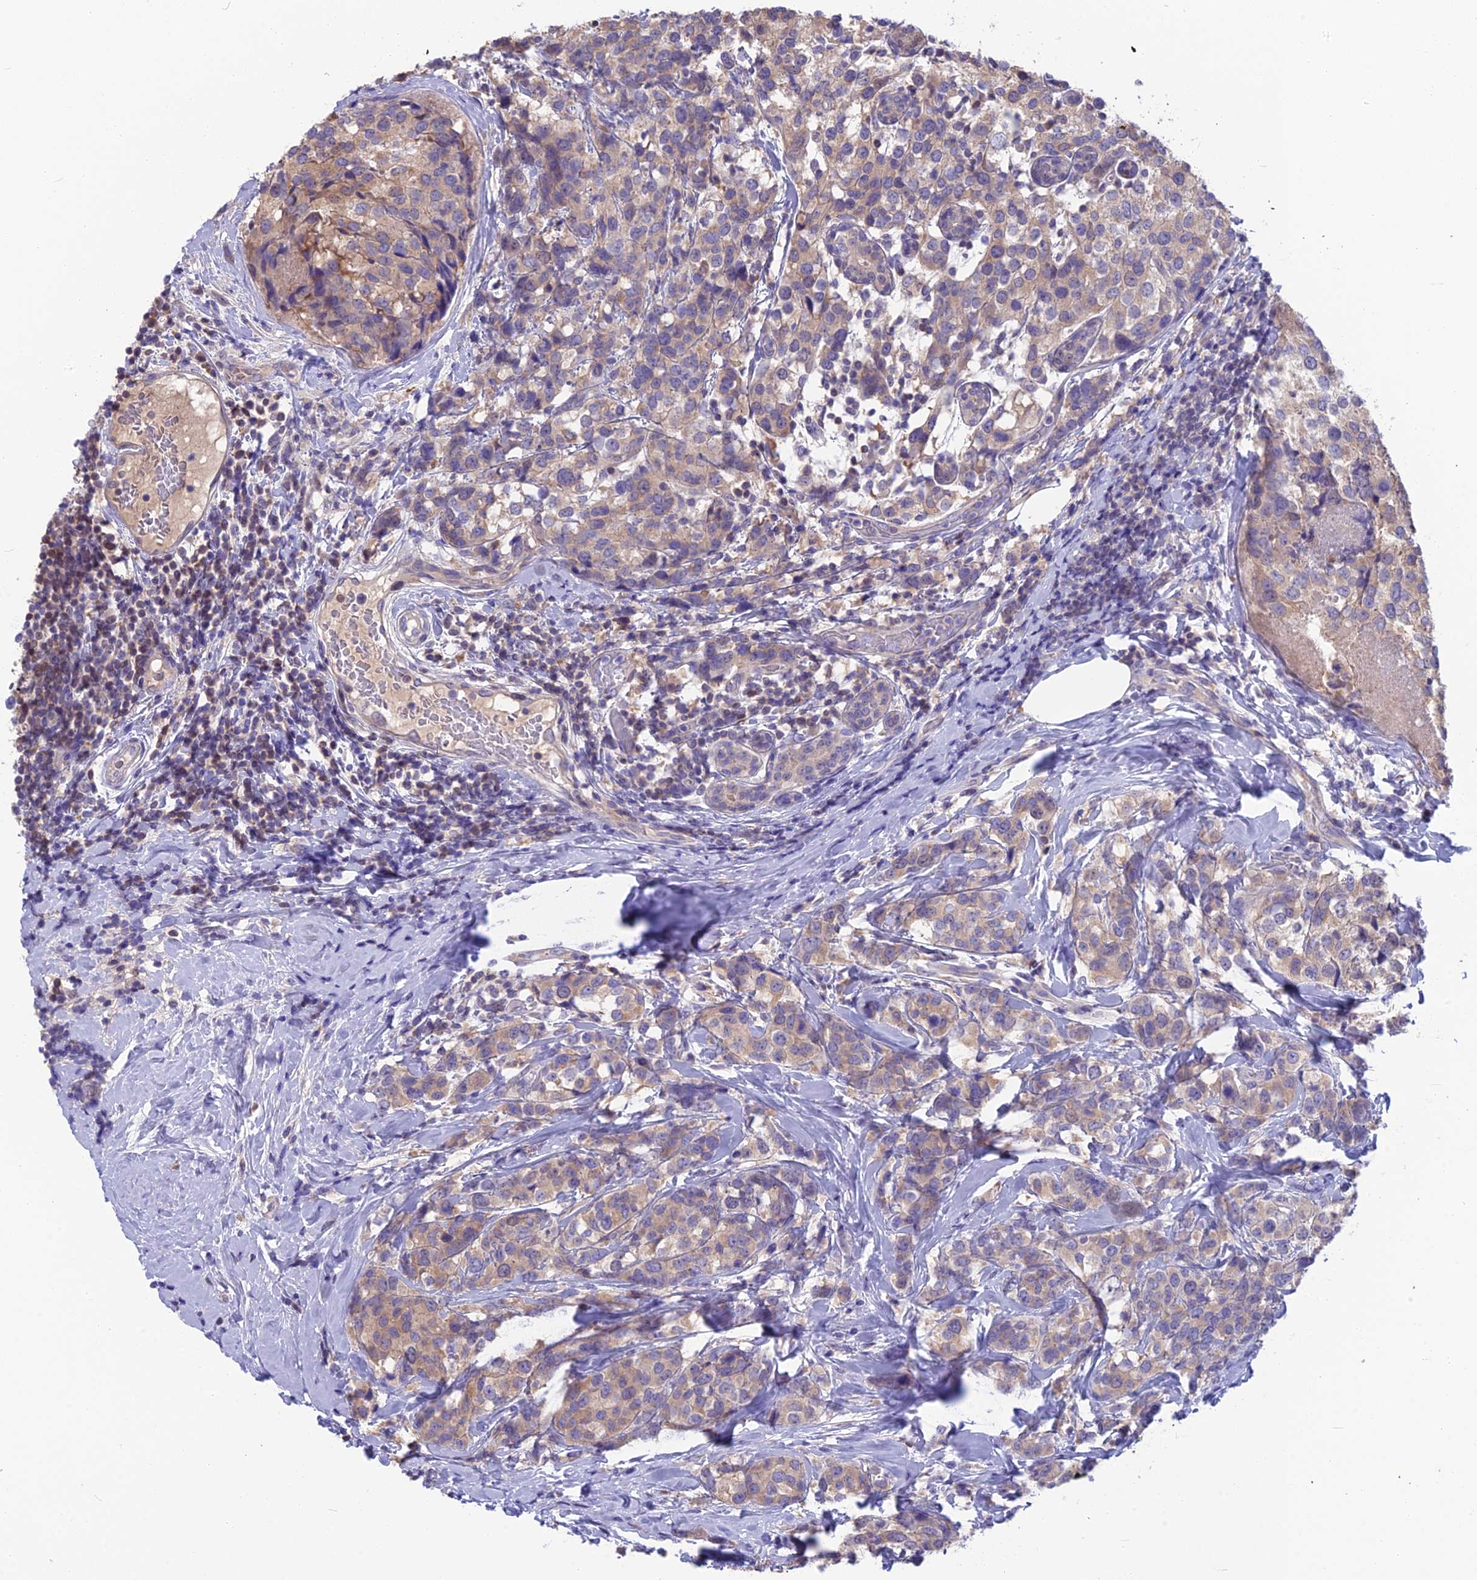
{"staining": {"intensity": "weak", "quantity": "25%-75%", "location": "cytoplasmic/membranous"}, "tissue": "breast cancer", "cell_type": "Tumor cells", "image_type": "cancer", "snomed": [{"axis": "morphology", "description": "Lobular carcinoma"}, {"axis": "topography", "description": "Breast"}], "caption": "Human breast lobular carcinoma stained with a brown dye shows weak cytoplasmic/membranous positive staining in about 25%-75% of tumor cells.", "gene": "SNAP91", "patient": {"sex": "female", "age": 59}}